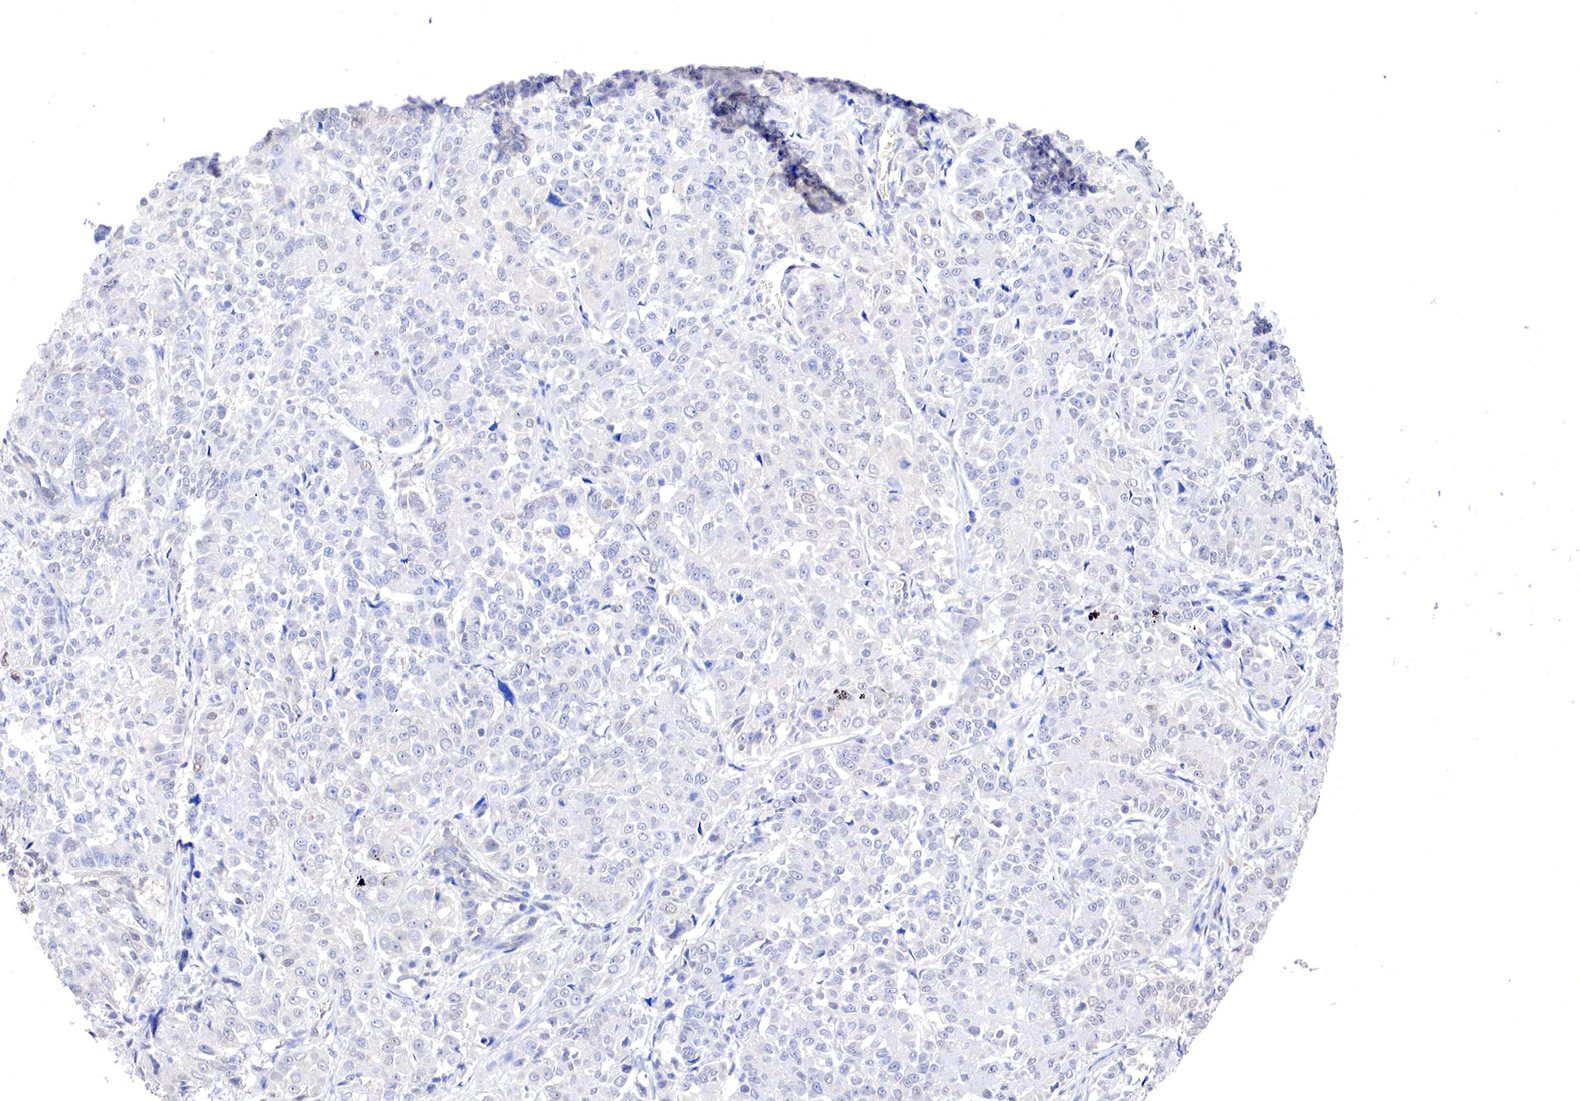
{"staining": {"intensity": "negative", "quantity": "none", "location": "none"}, "tissue": "pancreatic cancer", "cell_type": "Tumor cells", "image_type": "cancer", "snomed": [{"axis": "morphology", "description": "Adenocarcinoma, NOS"}, {"axis": "topography", "description": "Pancreas"}], "caption": "Histopathology image shows no protein positivity in tumor cells of adenocarcinoma (pancreatic) tissue.", "gene": "PABIR2", "patient": {"sex": "female", "age": 52}}